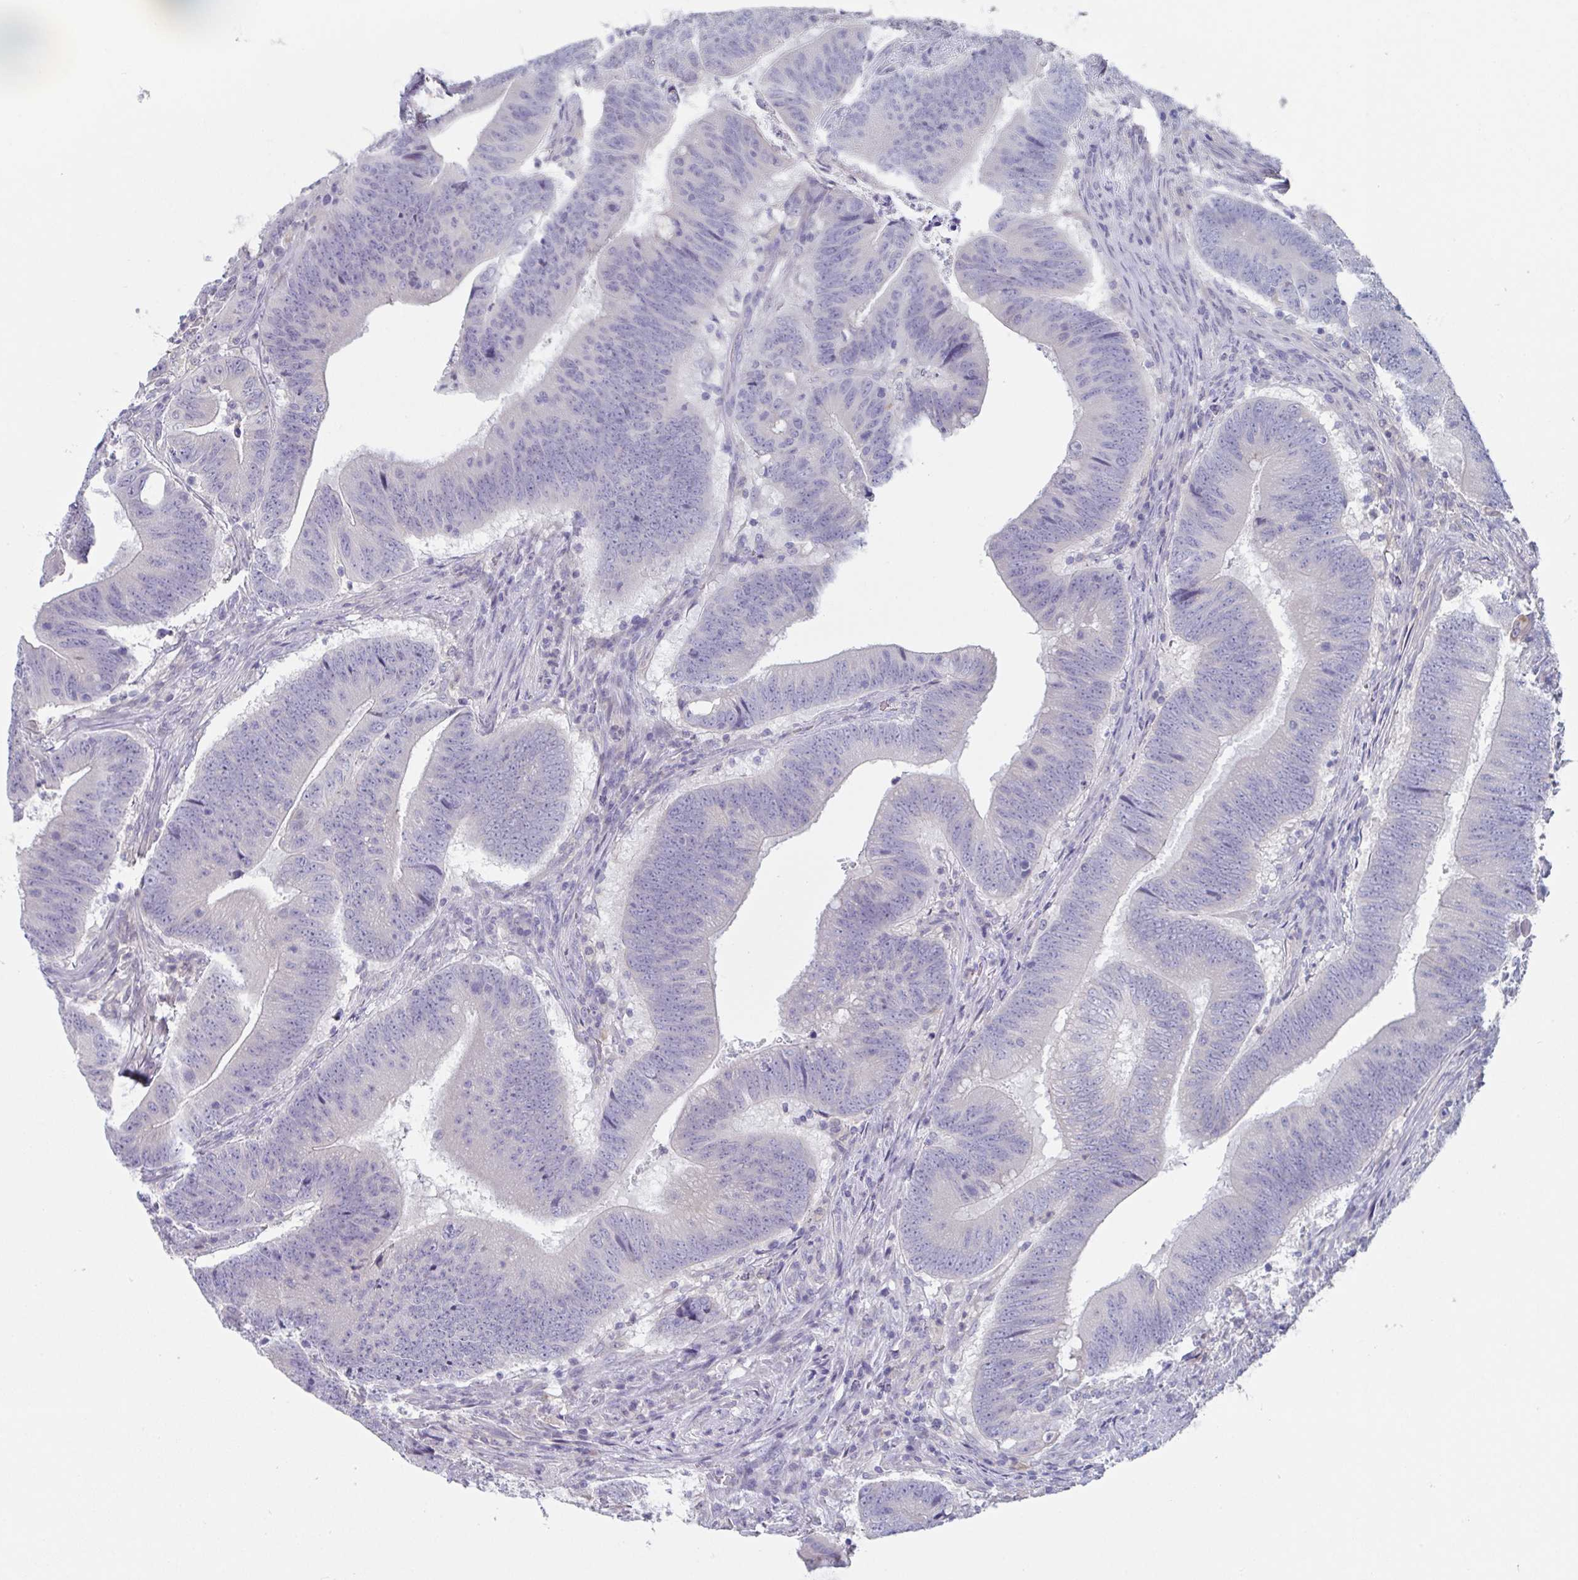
{"staining": {"intensity": "negative", "quantity": "none", "location": "none"}, "tissue": "colorectal cancer", "cell_type": "Tumor cells", "image_type": "cancer", "snomed": [{"axis": "morphology", "description": "Adenocarcinoma, NOS"}, {"axis": "topography", "description": "Colon"}], "caption": "DAB immunohistochemical staining of colorectal cancer (adenocarcinoma) demonstrates no significant positivity in tumor cells.", "gene": "PTPRD", "patient": {"sex": "female", "age": 87}}